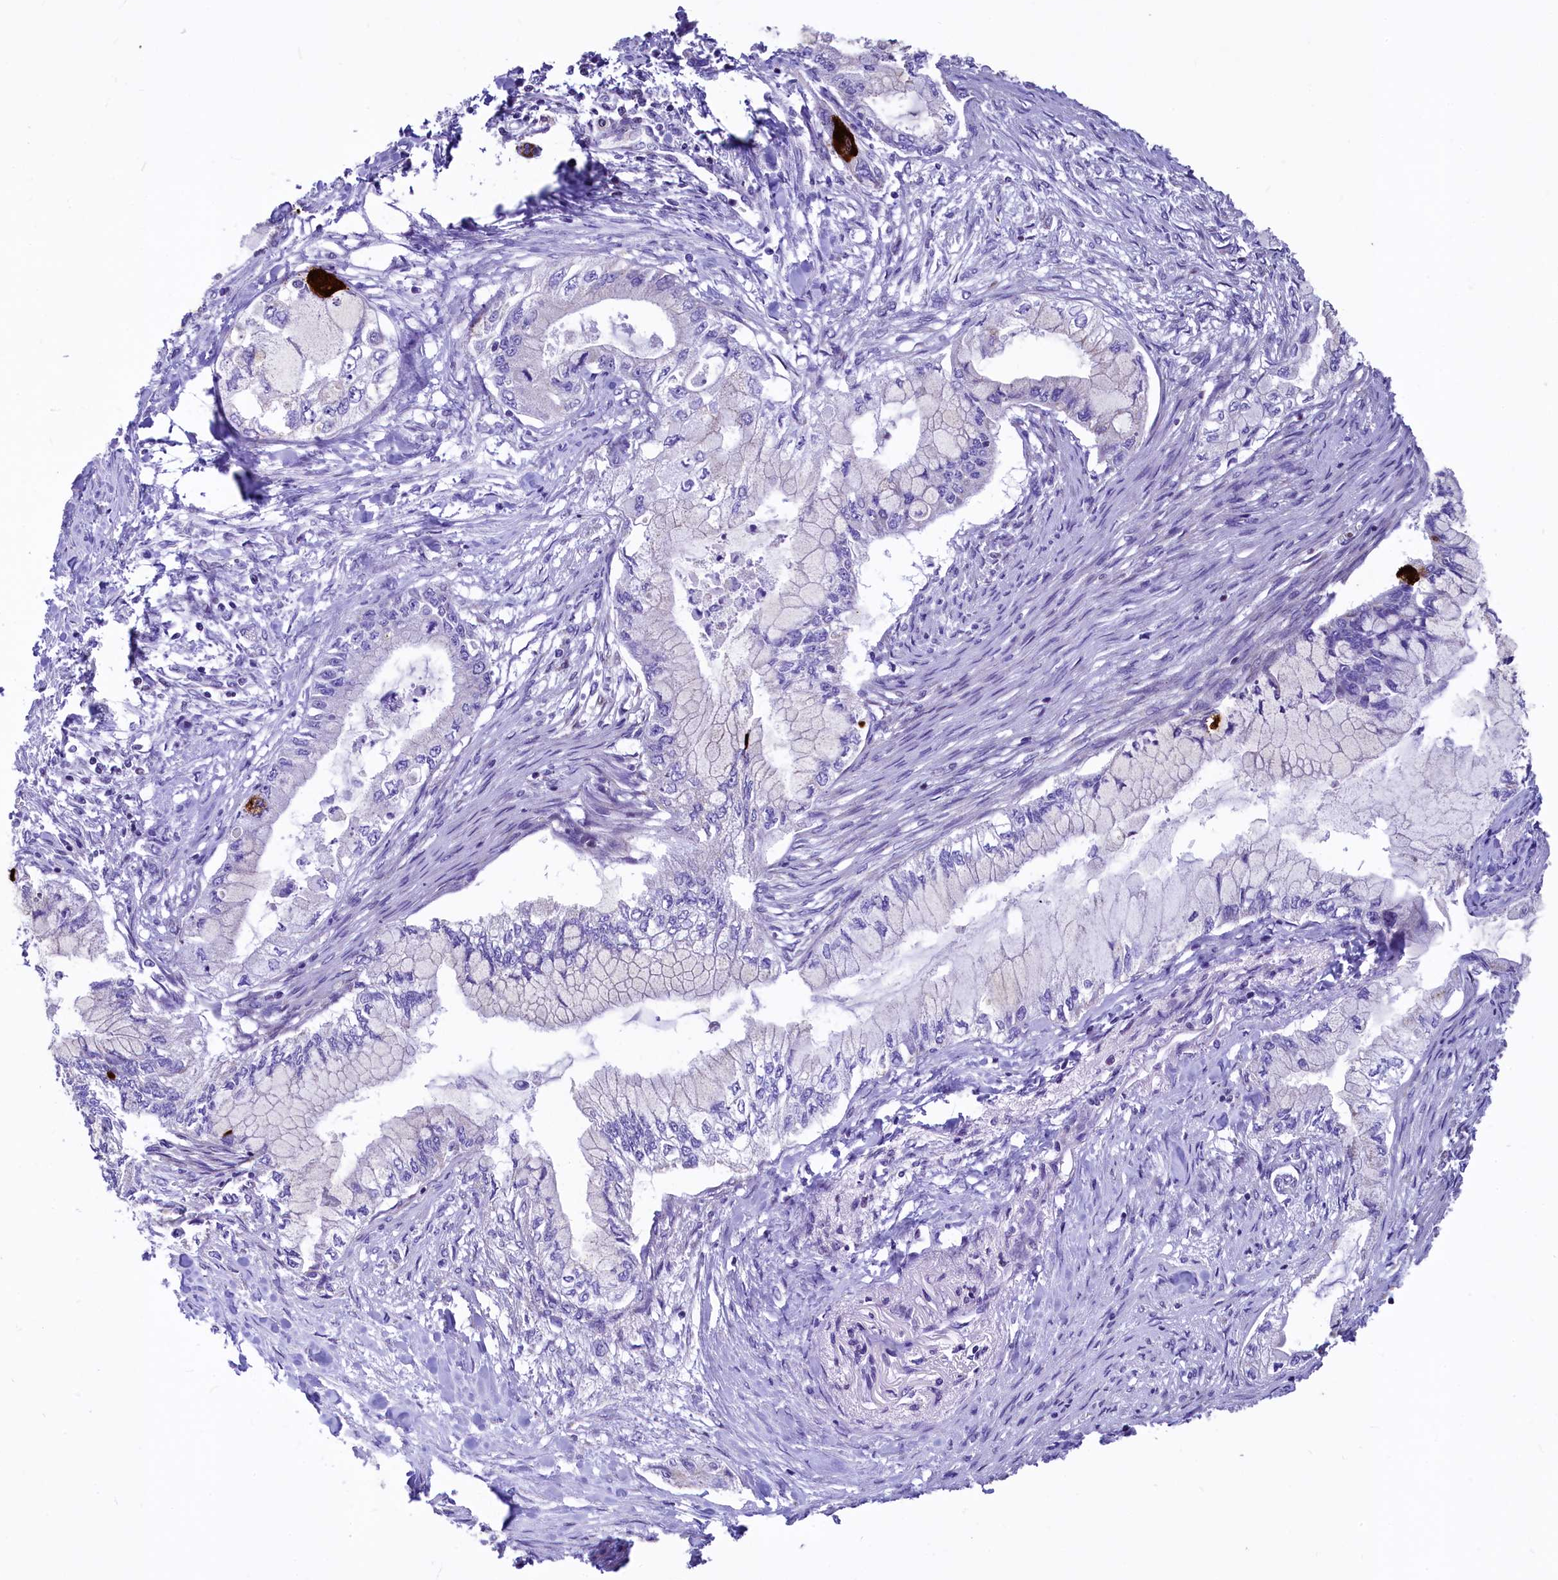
{"staining": {"intensity": "negative", "quantity": "none", "location": "none"}, "tissue": "pancreatic cancer", "cell_type": "Tumor cells", "image_type": "cancer", "snomed": [{"axis": "morphology", "description": "Adenocarcinoma, NOS"}, {"axis": "topography", "description": "Pancreas"}], "caption": "High magnification brightfield microscopy of pancreatic cancer stained with DAB (brown) and counterstained with hematoxylin (blue): tumor cells show no significant expression.", "gene": "VWCE", "patient": {"sex": "male", "age": 48}}